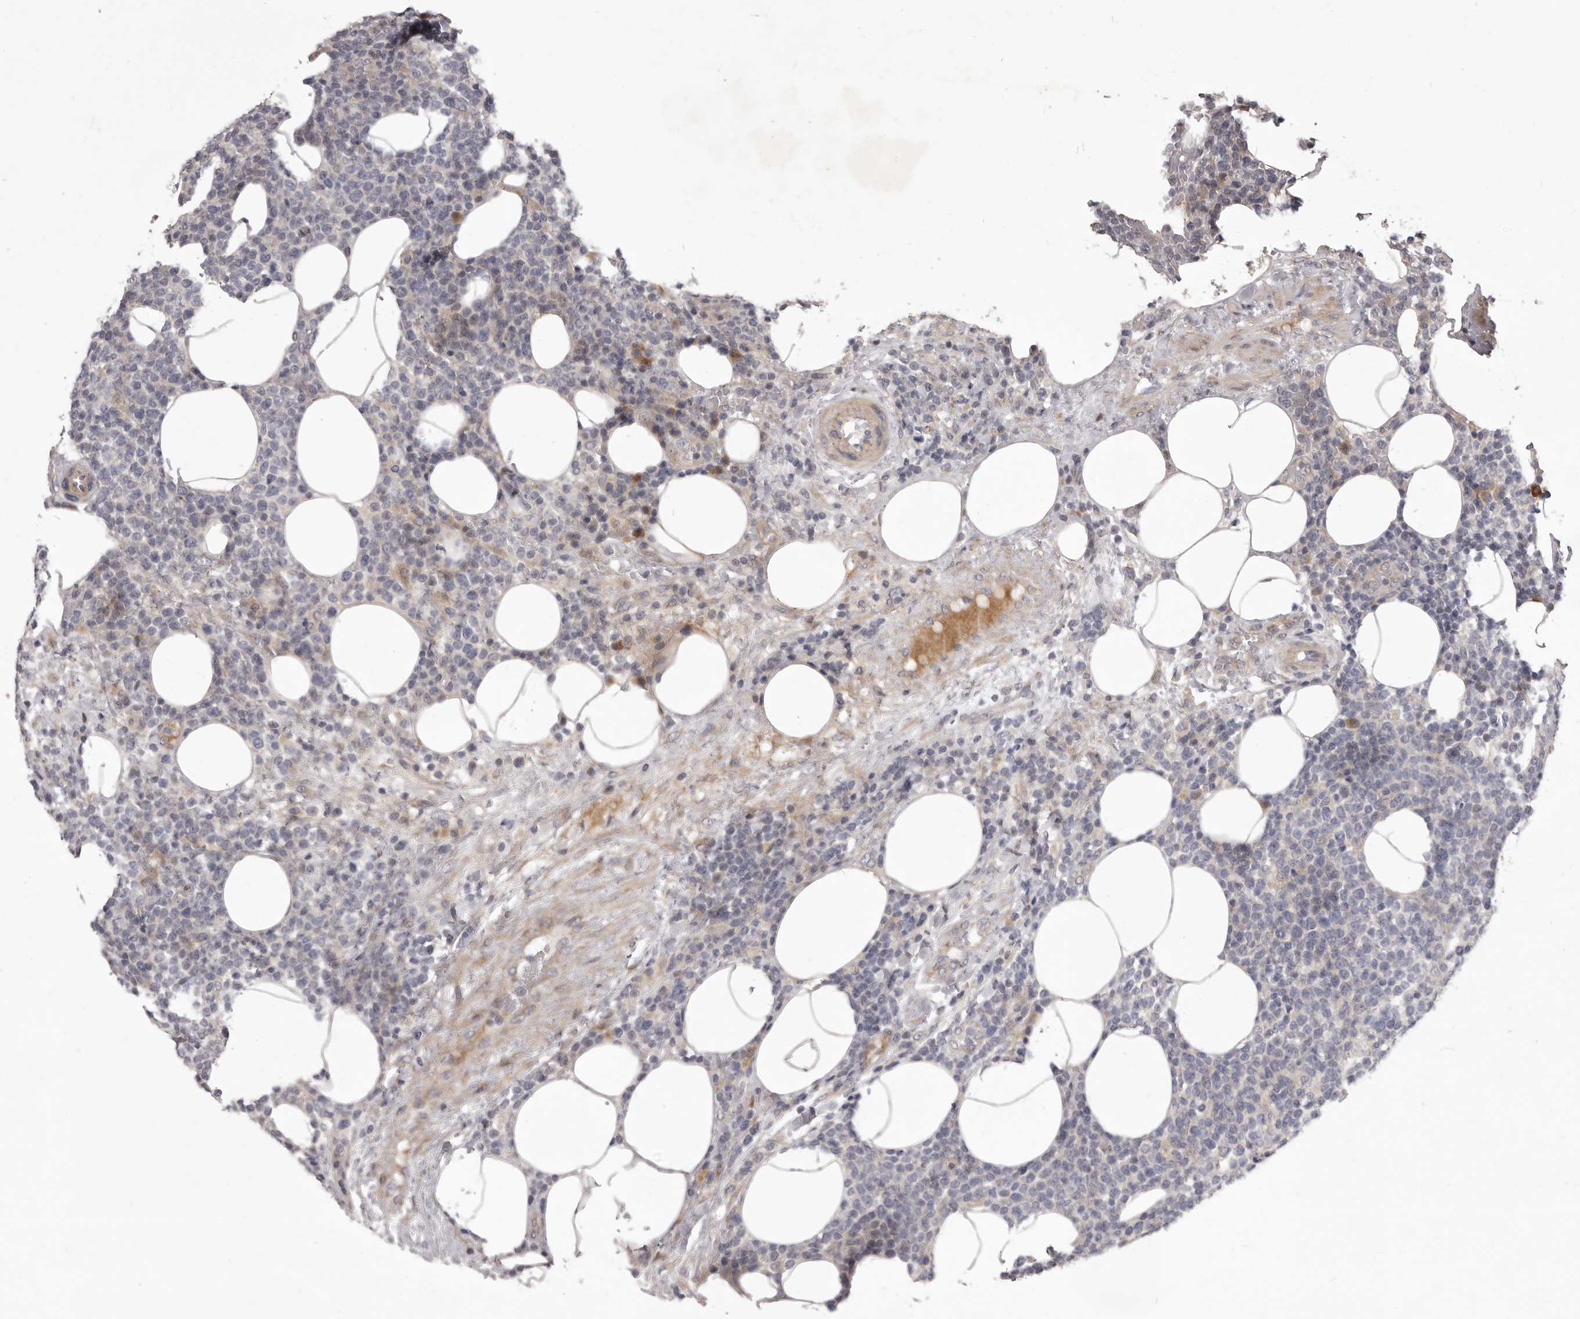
{"staining": {"intensity": "negative", "quantity": "none", "location": "none"}, "tissue": "lymphoma", "cell_type": "Tumor cells", "image_type": "cancer", "snomed": [{"axis": "morphology", "description": "Malignant lymphoma, non-Hodgkin's type, High grade"}, {"axis": "topography", "description": "Lymph node"}], "caption": "There is no significant expression in tumor cells of lymphoma.", "gene": "TBC1D8B", "patient": {"sex": "male", "age": 61}}